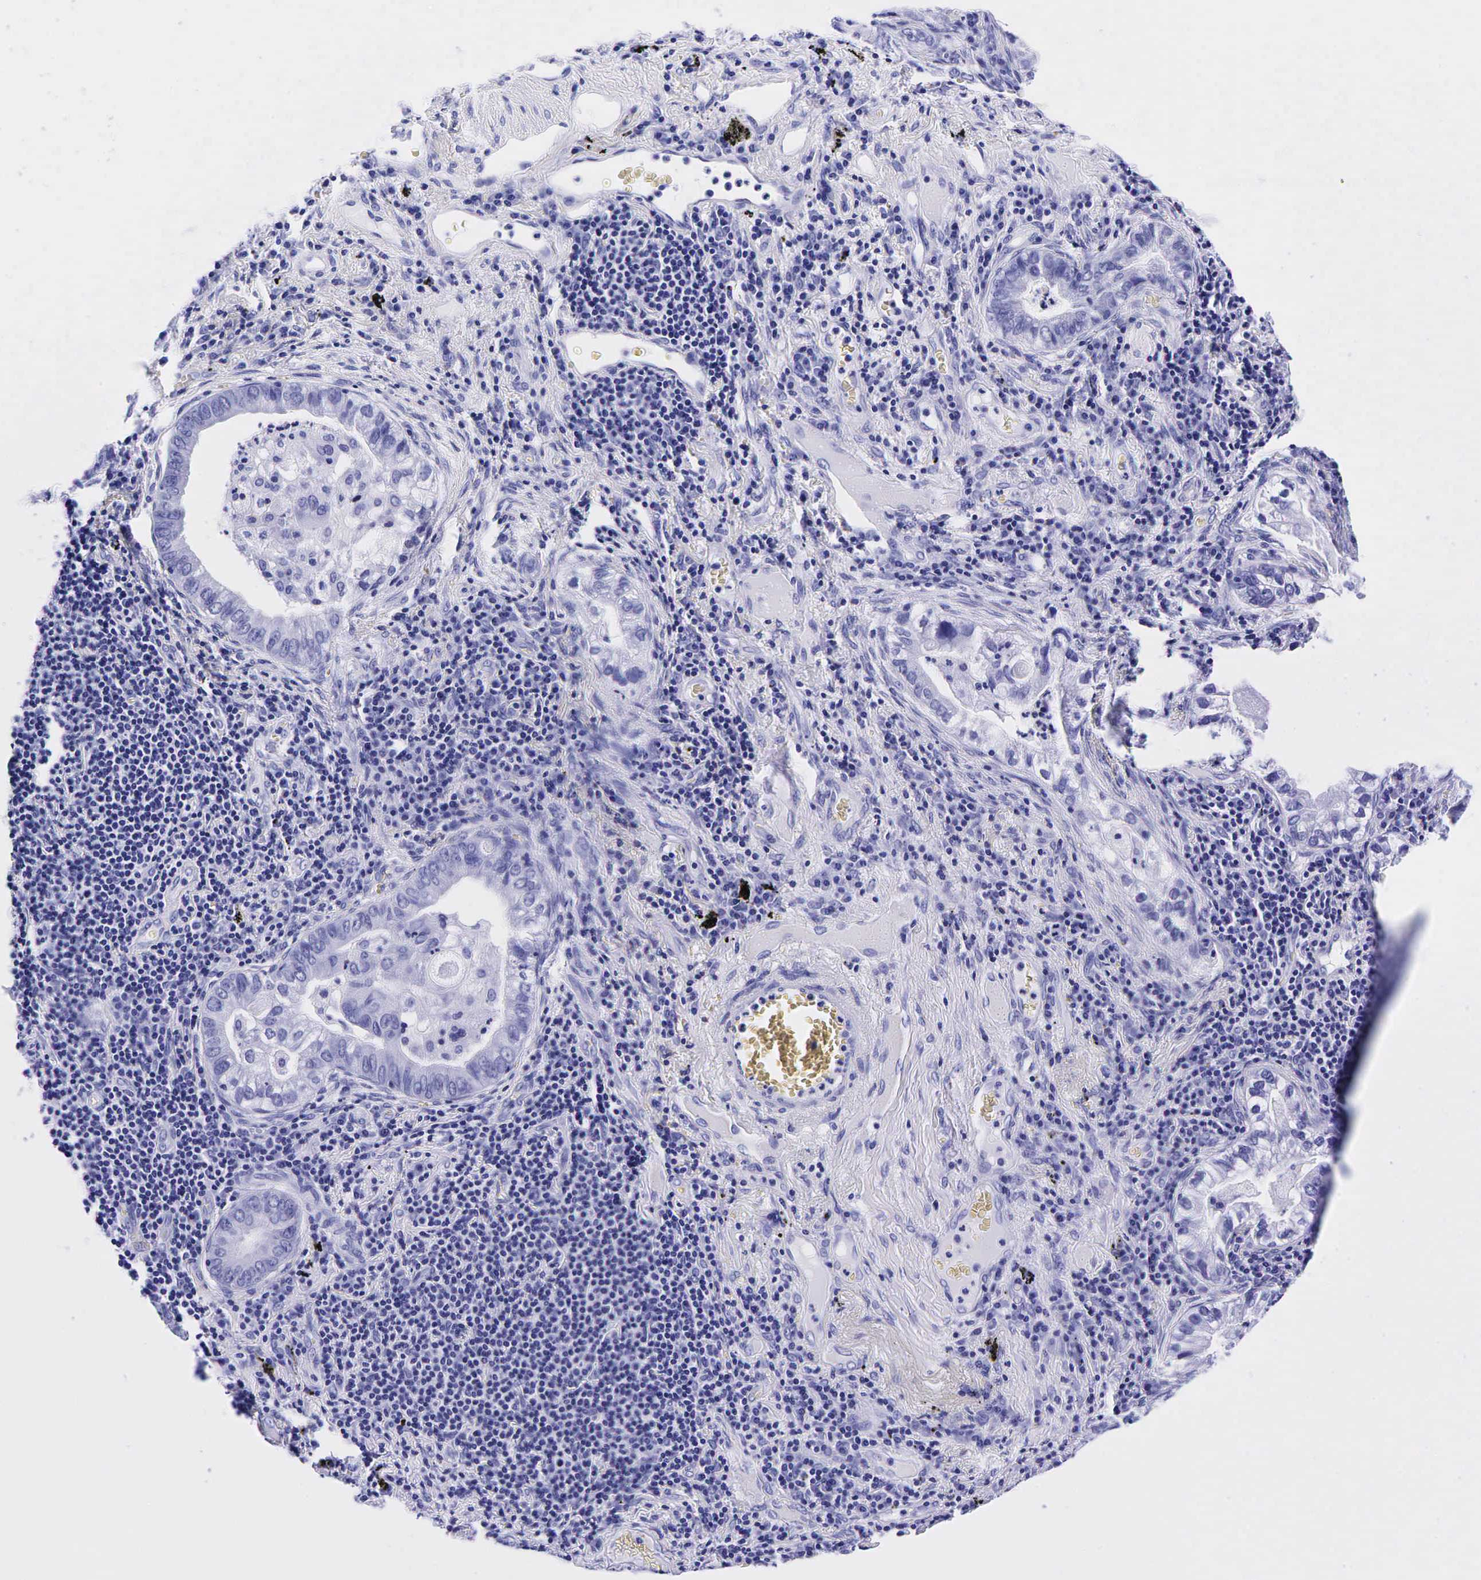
{"staining": {"intensity": "negative", "quantity": "none", "location": "none"}, "tissue": "lung cancer", "cell_type": "Tumor cells", "image_type": "cancer", "snomed": [{"axis": "morphology", "description": "Adenocarcinoma, NOS"}, {"axis": "topography", "description": "Lung"}], "caption": "Lung adenocarcinoma stained for a protein using IHC reveals no positivity tumor cells.", "gene": "GAST", "patient": {"sex": "female", "age": 50}}